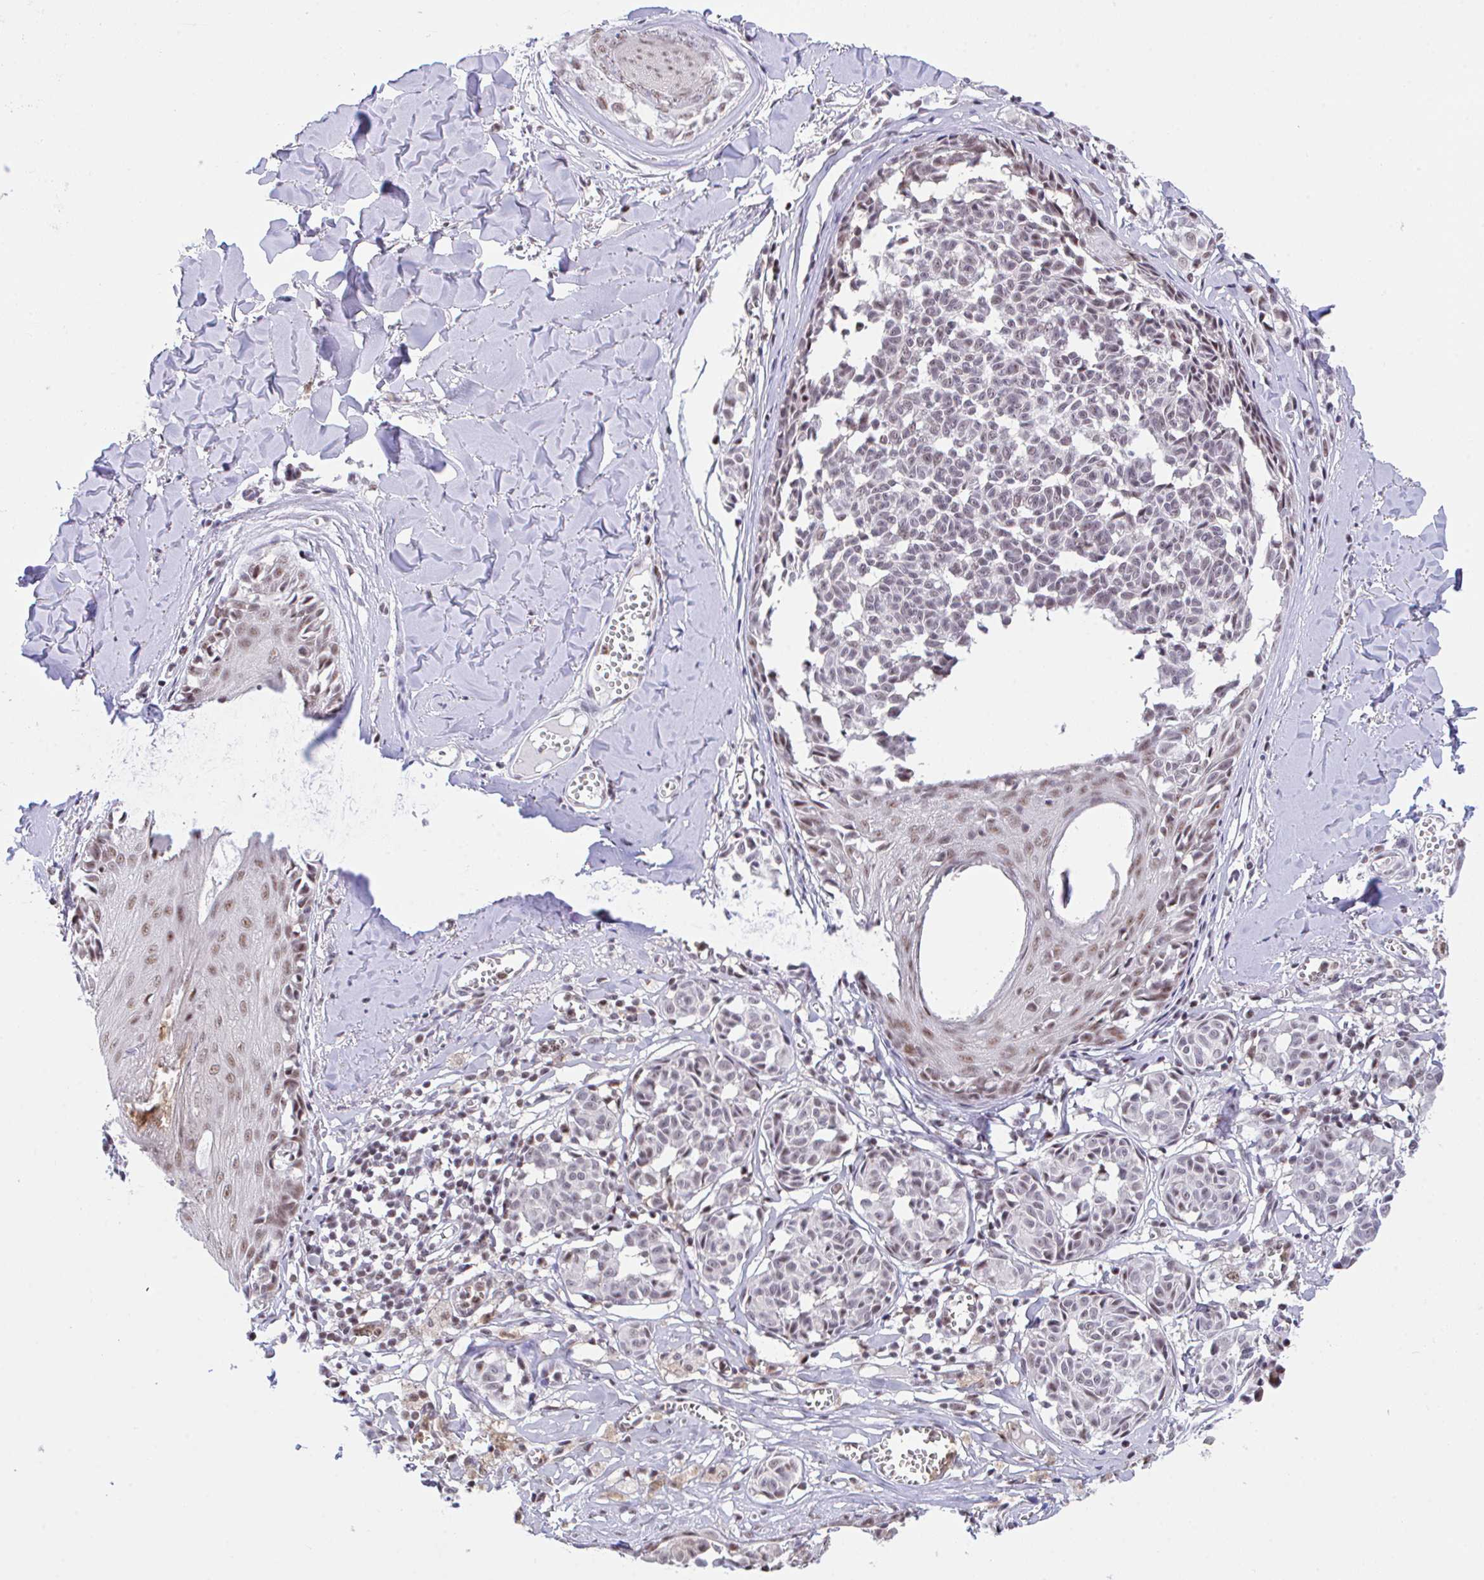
{"staining": {"intensity": "weak", "quantity": ">75%", "location": "nuclear"}, "tissue": "melanoma", "cell_type": "Tumor cells", "image_type": "cancer", "snomed": [{"axis": "morphology", "description": "Malignant melanoma, NOS"}, {"axis": "topography", "description": "Skin"}], "caption": "DAB (3,3'-diaminobenzidine) immunohistochemical staining of malignant melanoma demonstrates weak nuclear protein staining in about >75% of tumor cells. The protein is stained brown, and the nuclei are stained in blue (DAB IHC with brightfield microscopy, high magnification).", "gene": "OR6K3", "patient": {"sex": "female", "age": 43}}